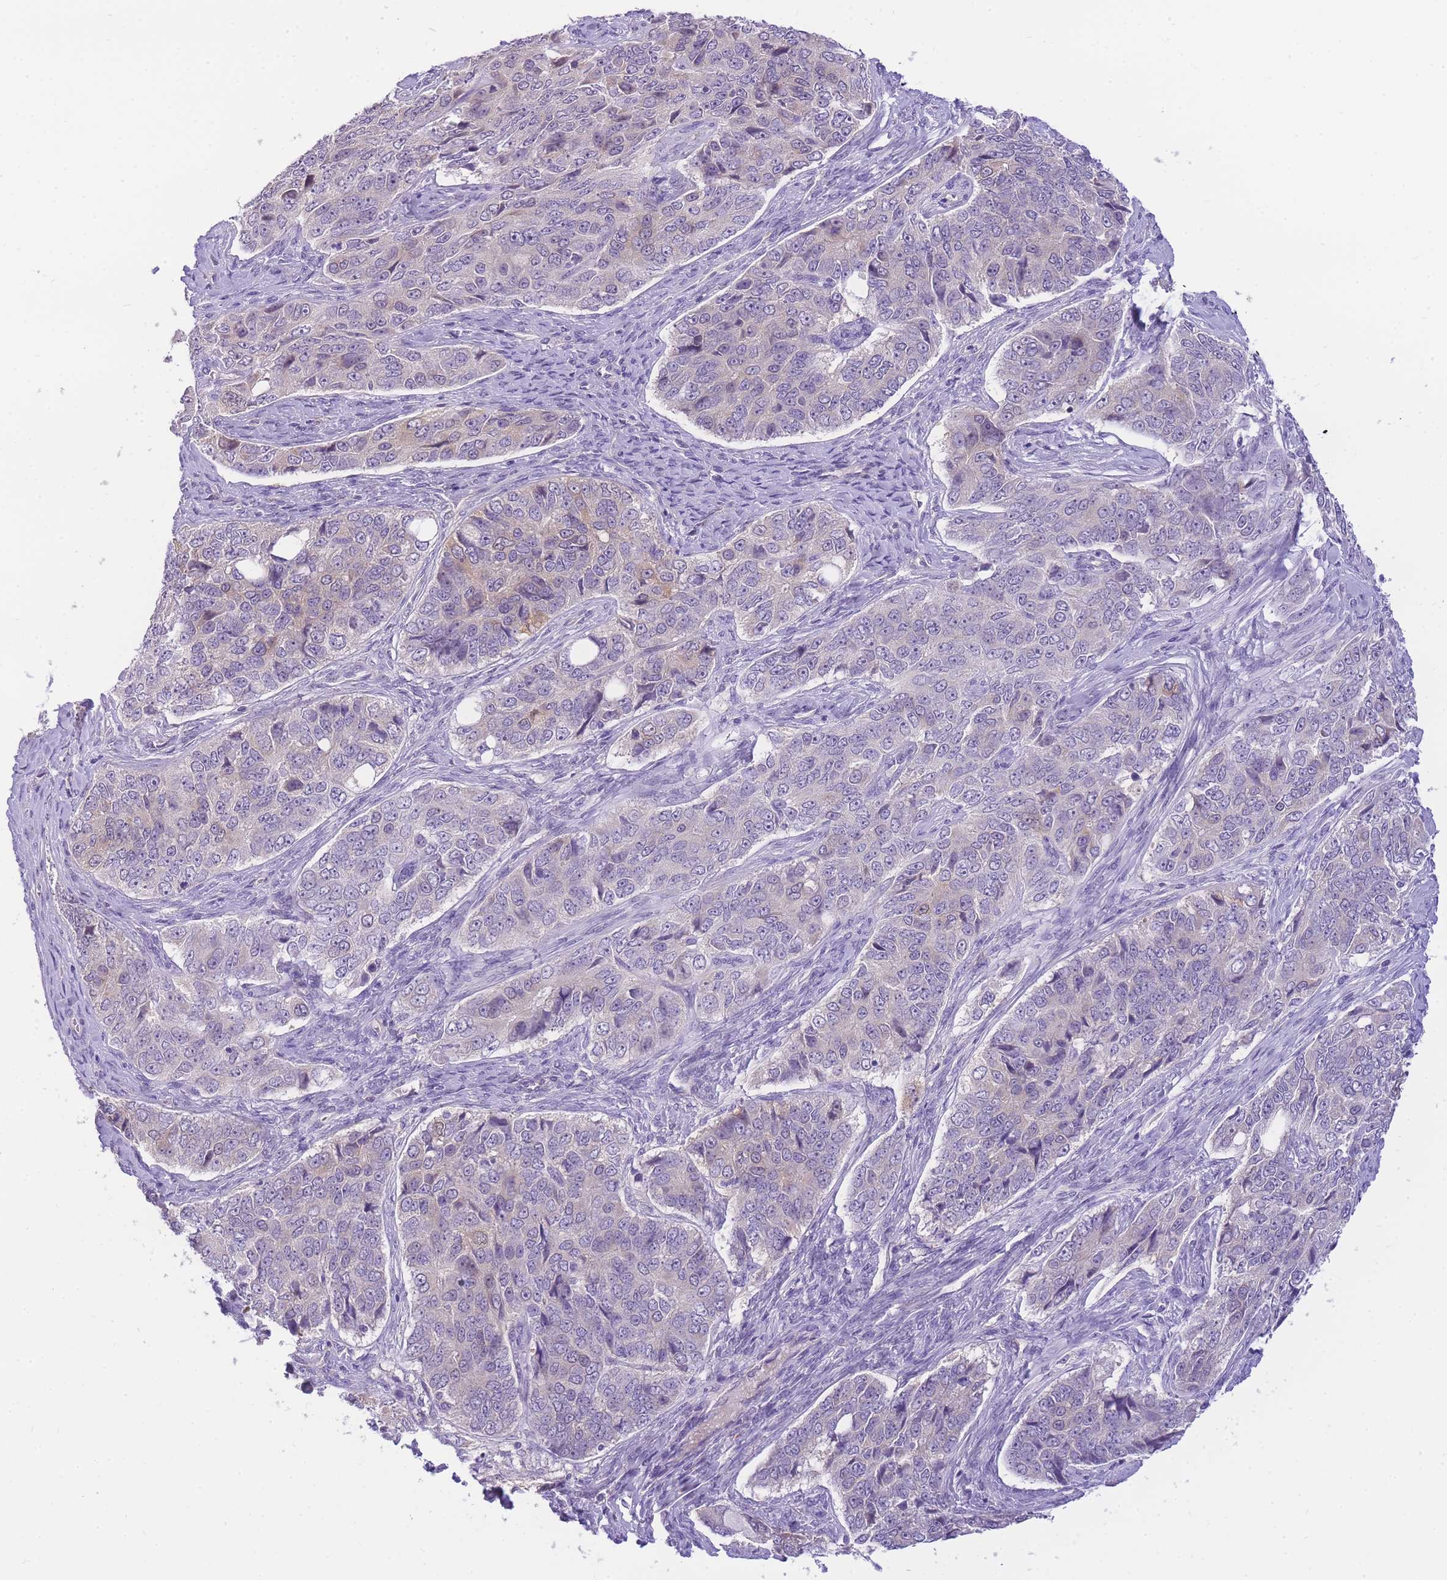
{"staining": {"intensity": "negative", "quantity": "none", "location": "none"}, "tissue": "ovarian cancer", "cell_type": "Tumor cells", "image_type": "cancer", "snomed": [{"axis": "morphology", "description": "Carcinoma, endometroid"}, {"axis": "topography", "description": "Ovary"}], "caption": "Ovarian cancer (endometroid carcinoma) stained for a protein using immunohistochemistry (IHC) reveals no staining tumor cells.", "gene": "S100PBP", "patient": {"sex": "female", "age": 51}}